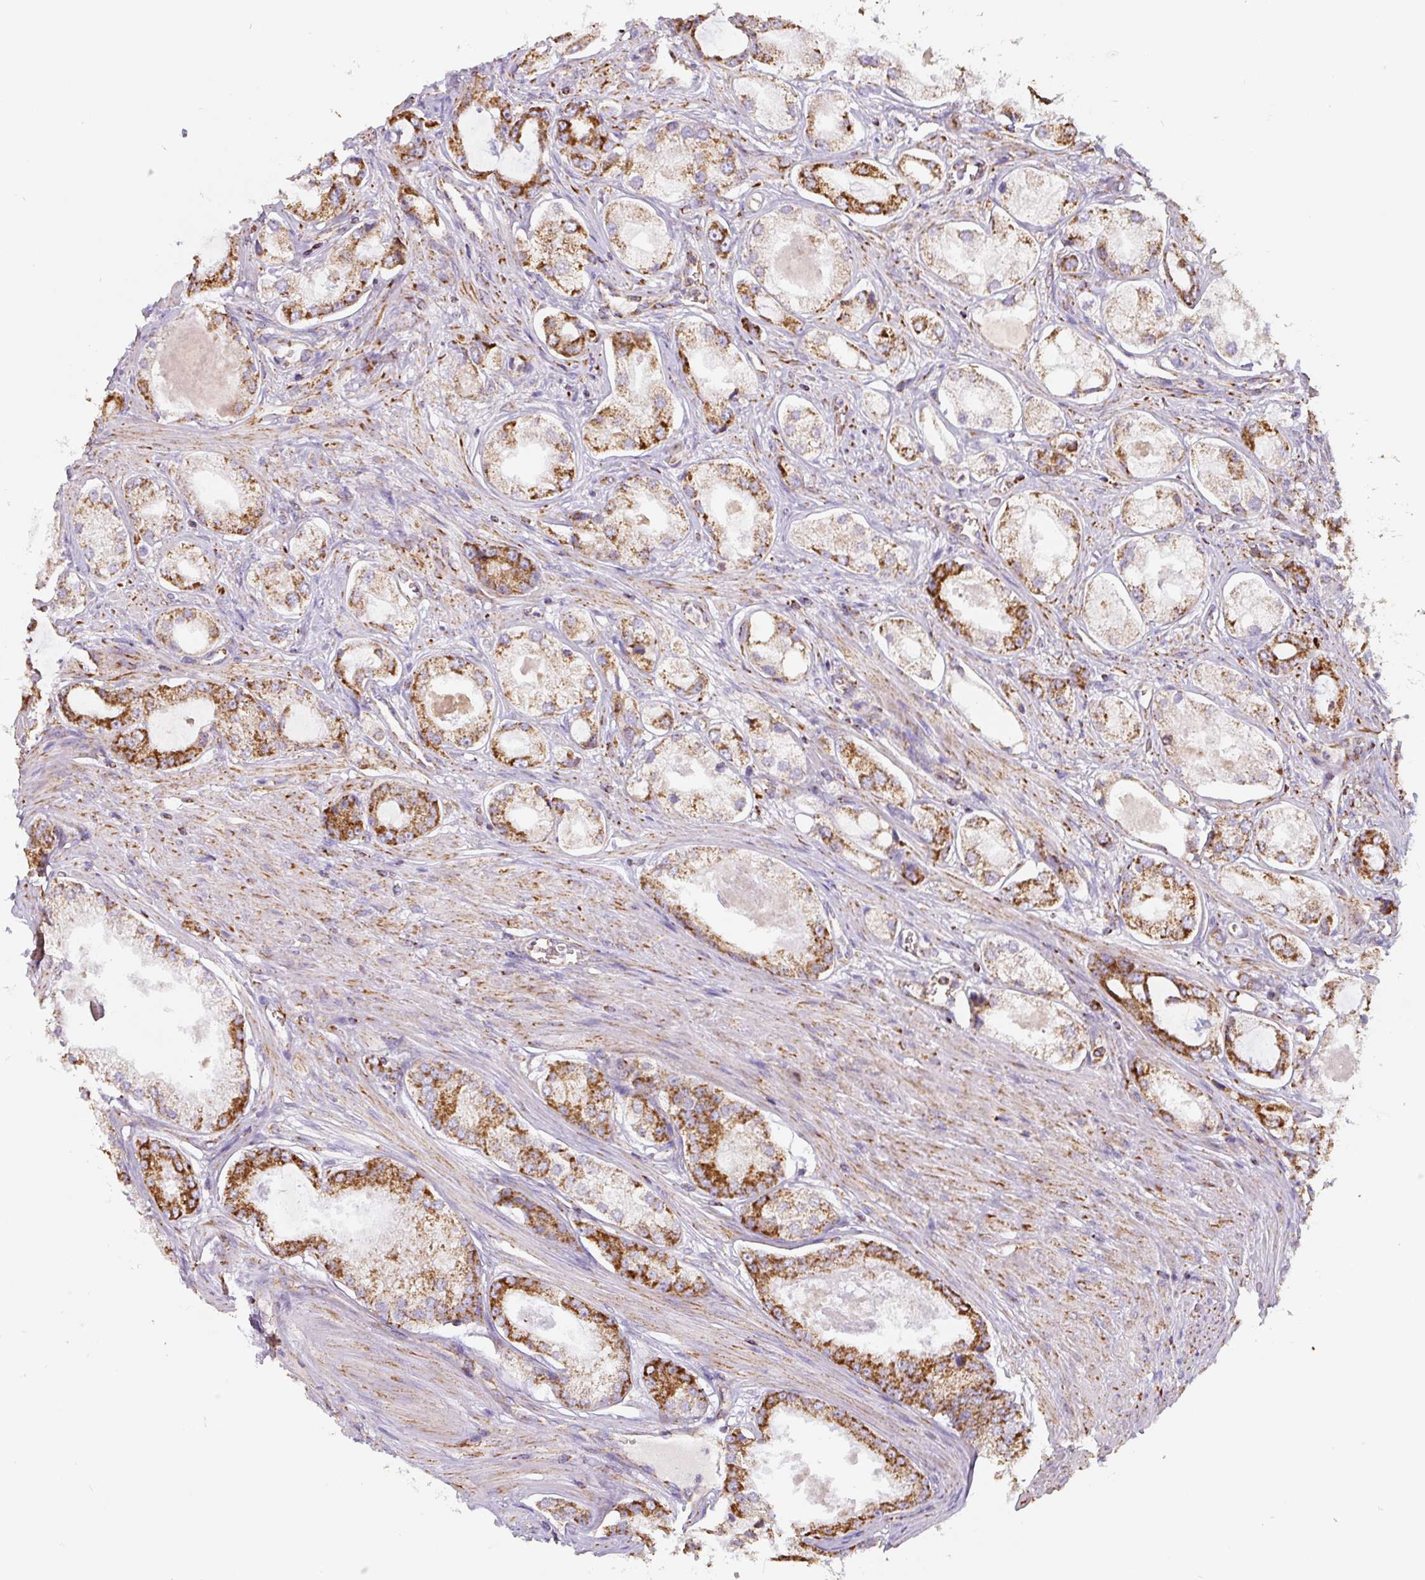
{"staining": {"intensity": "strong", "quantity": ">75%", "location": "cytoplasmic/membranous"}, "tissue": "prostate cancer", "cell_type": "Tumor cells", "image_type": "cancer", "snomed": [{"axis": "morphology", "description": "Adenocarcinoma, Low grade"}, {"axis": "topography", "description": "Prostate"}], "caption": "A photomicrograph of human prostate low-grade adenocarcinoma stained for a protein reveals strong cytoplasmic/membranous brown staining in tumor cells. The protein of interest is stained brown, and the nuclei are stained in blue (DAB (3,3'-diaminobenzidine) IHC with brightfield microscopy, high magnification).", "gene": "MT-CO2", "patient": {"sex": "male", "age": 68}}